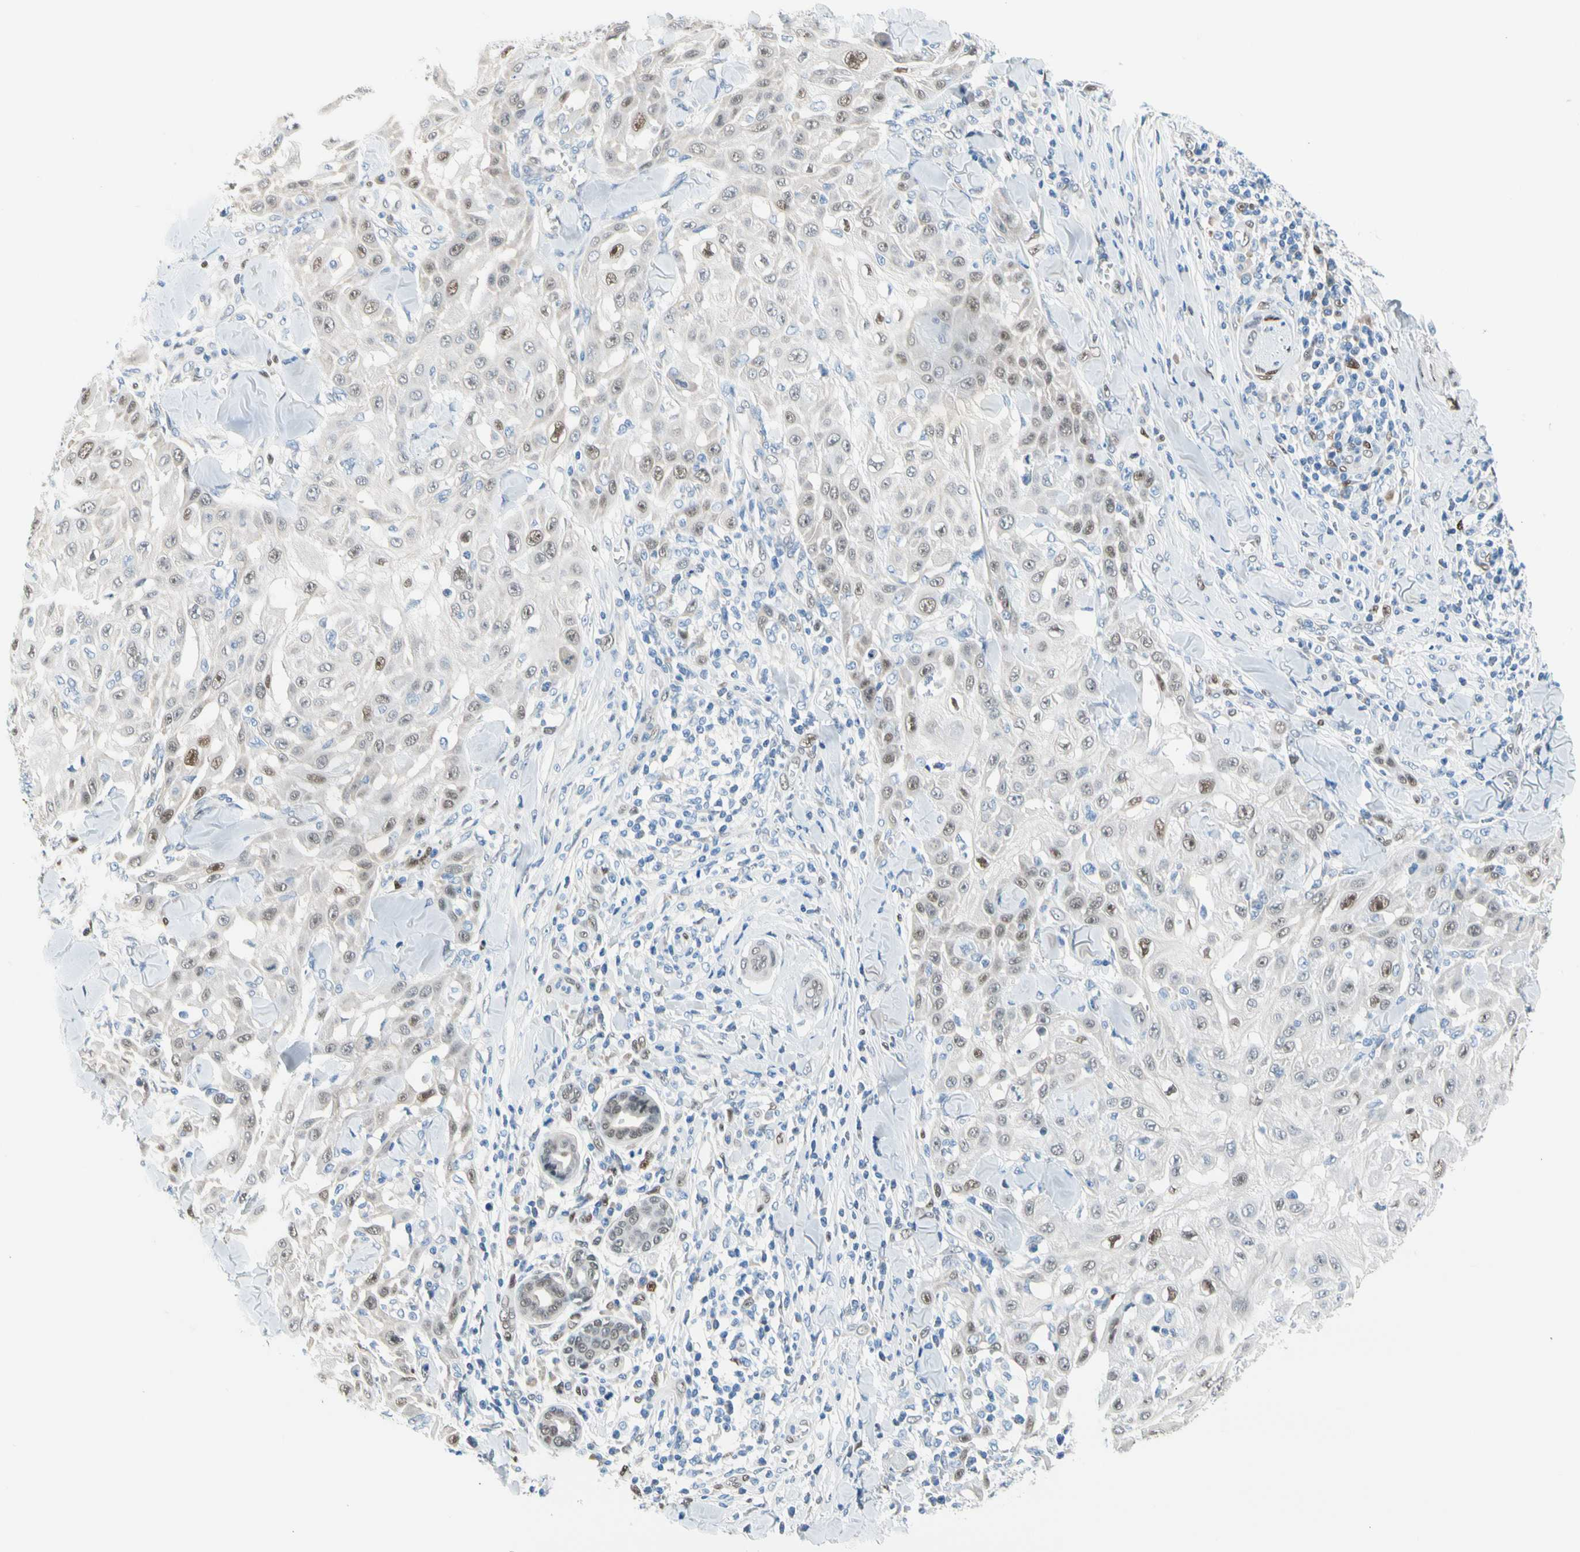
{"staining": {"intensity": "weak", "quantity": "25%-75%", "location": "nuclear"}, "tissue": "skin cancer", "cell_type": "Tumor cells", "image_type": "cancer", "snomed": [{"axis": "morphology", "description": "Squamous cell carcinoma, NOS"}, {"axis": "topography", "description": "Skin"}], "caption": "IHC micrograph of neoplastic tissue: skin cancer (squamous cell carcinoma) stained using immunohistochemistry reveals low levels of weak protein expression localized specifically in the nuclear of tumor cells, appearing as a nuclear brown color.", "gene": "NFIA", "patient": {"sex": "male", "age": 24}}